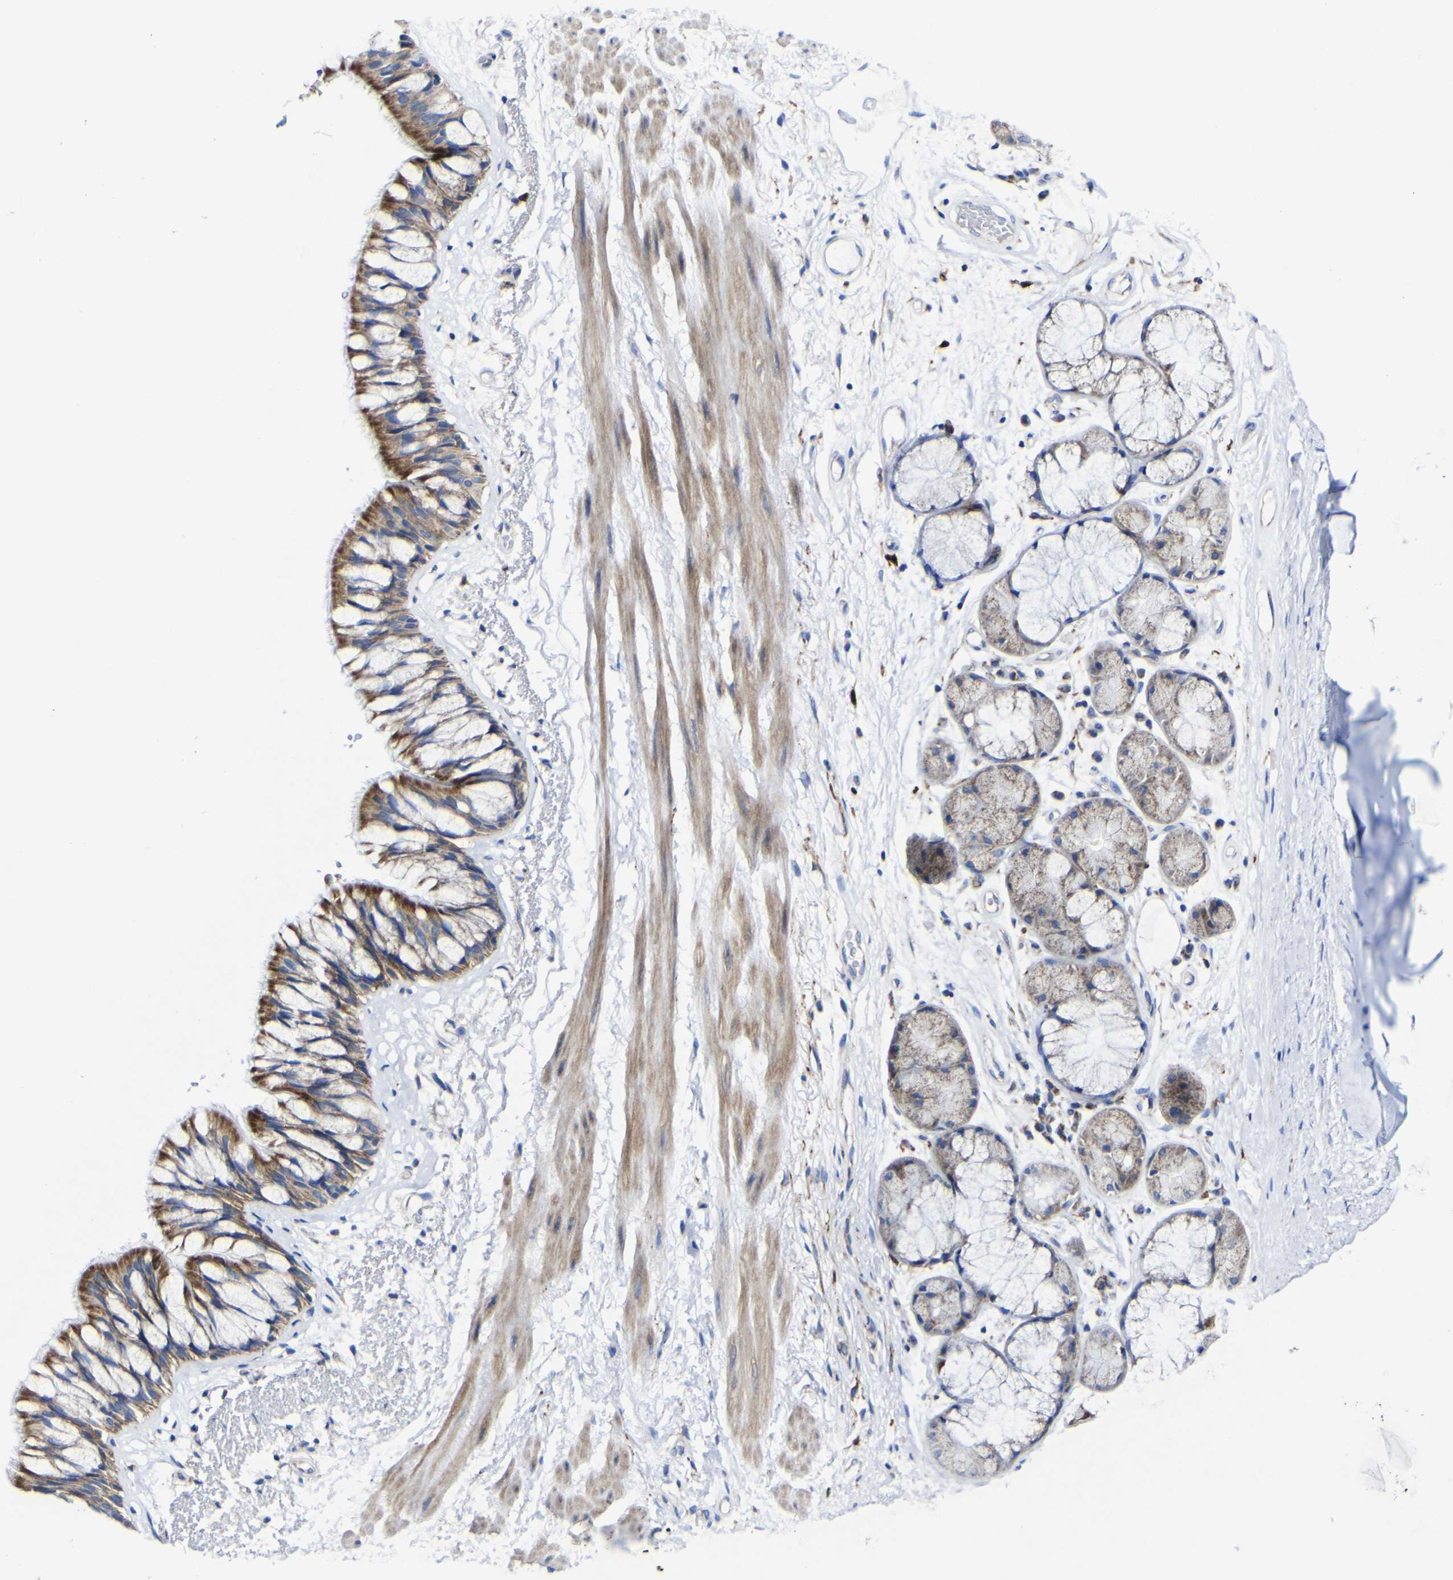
{"staining": {"intensity": "strong", "quantity": "25%-75%", "location": "cytoplasmic/membranous"}, "tissue": "bronchus", "cell_type": "Respiratory epithelial cells", "image_type": "normal", "snomed": [{"axis": "morphology", "description": "Normal tissue, NOS"}, {"axis": "topography", "description": "Bronchus"}], "caption": "Respiratory epithelial cells show strong cytoplasmic/membranous staining in approximately 25%-75% of cells in unremarkable bronchus. The staining was performed using DAB to visualize the protein expression in brown, while the nuclei were stained in blue with hematoxylin (Magnification: 20x).", "gene": "CCDC90B", "patient": {"sex": "male", "age": 66}}